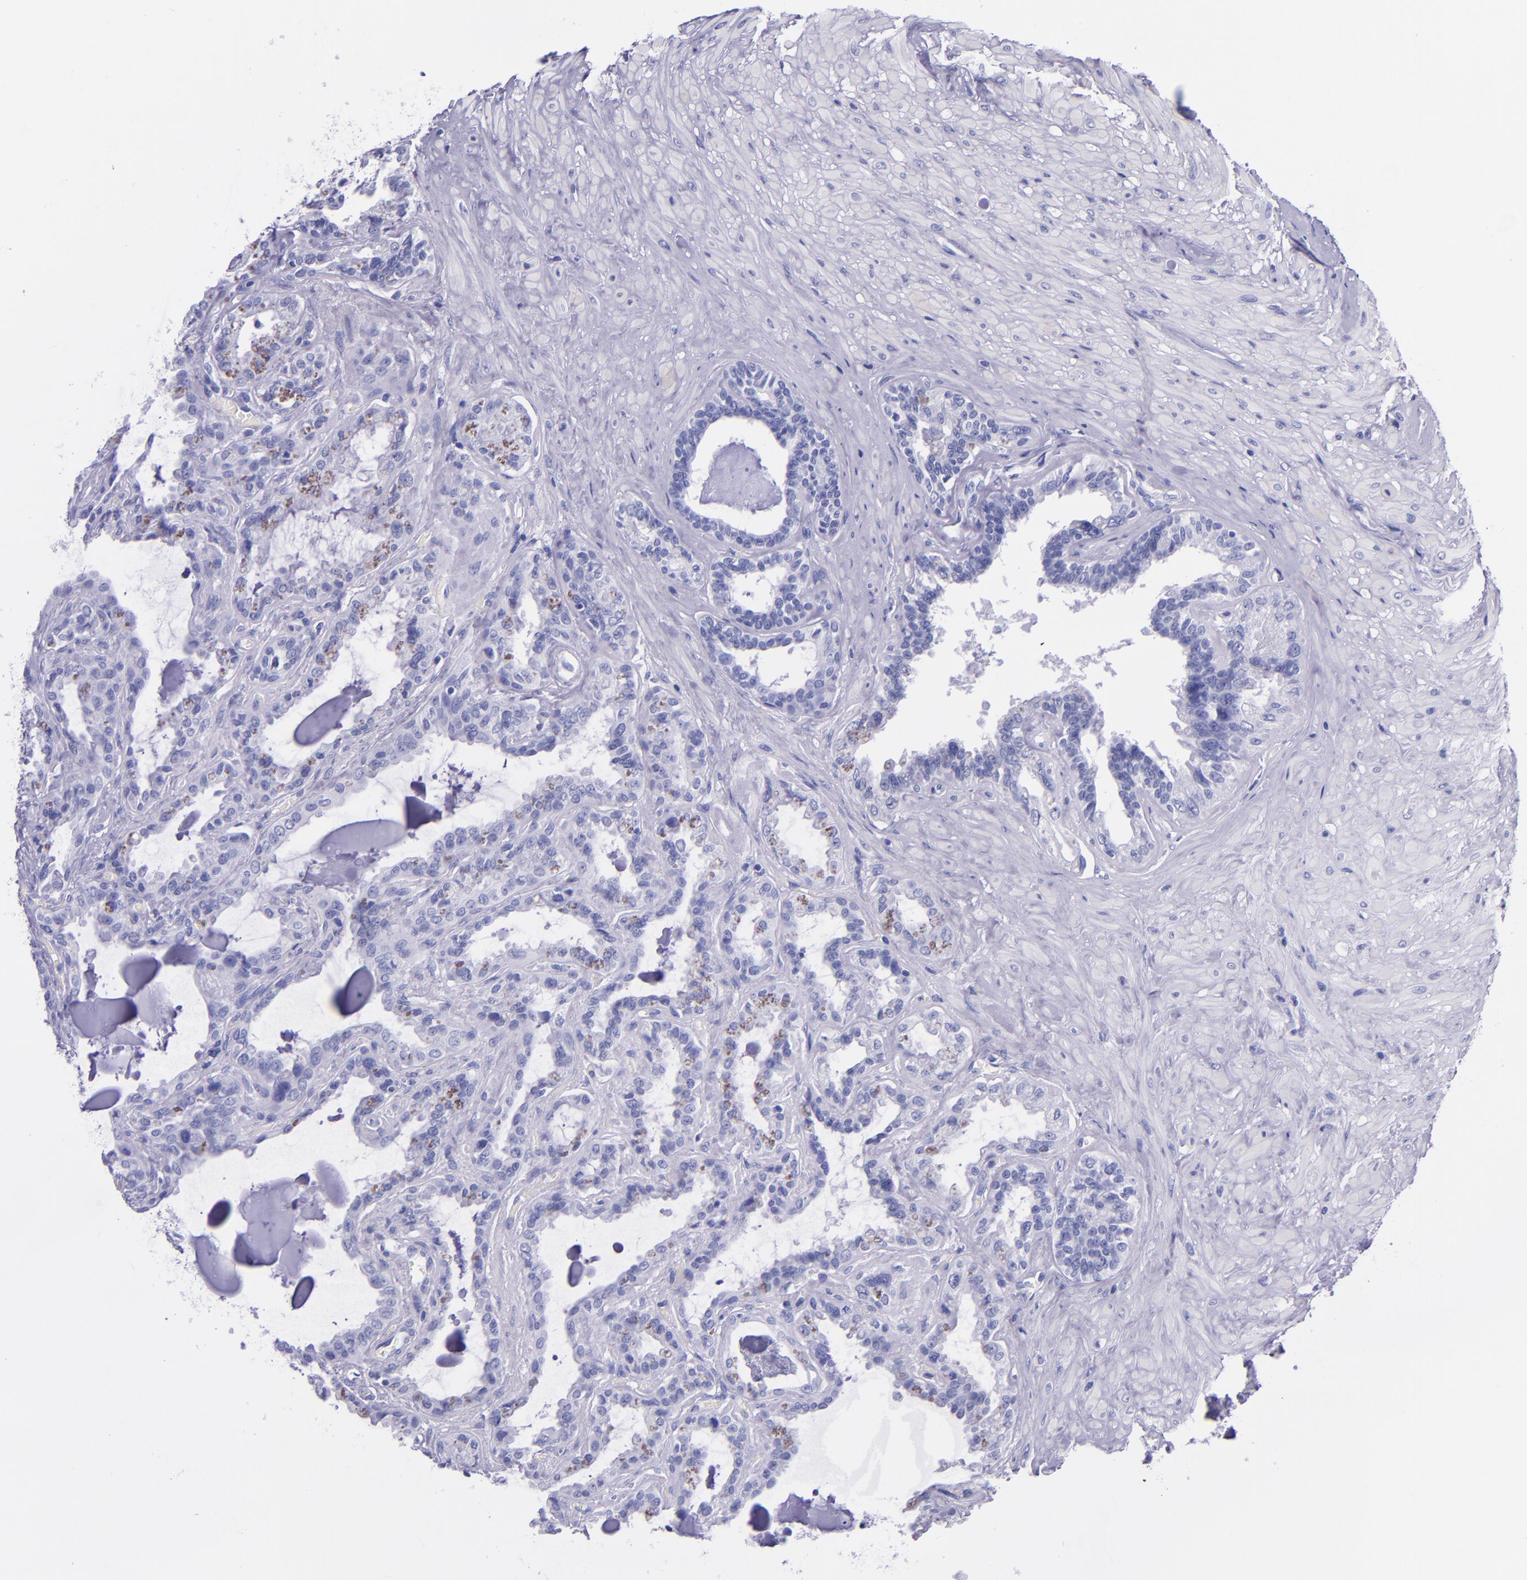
{"staining": {"intensity": "negative", "quantity": "none", "location": "none"}, "tissue": "seminal vesicle", "cell_type": "Glandular cells", "image_type": "normal", "snomed": [{"axis": "morphology", "description": "Normal tissue, NOS"}, {"axis": "morphology", "description": "Inflammation, NOS"}, {"axis": "topography", "description": "Urinary bladder"}, {"axis": "topography", "description": "Prostate"}, {"axis": "topography", "description": "Seminal veicle"}], "caption": "Glandular cells are negative for protein expression in normal human seminal vesicle. (Brightfield microscopy of DAB (3,3'-diaminobenzidine) immunohistochemistry (IHC) at high magnification).", "gene": "MBP", "patient": {"sex": "male", "age": 82}}